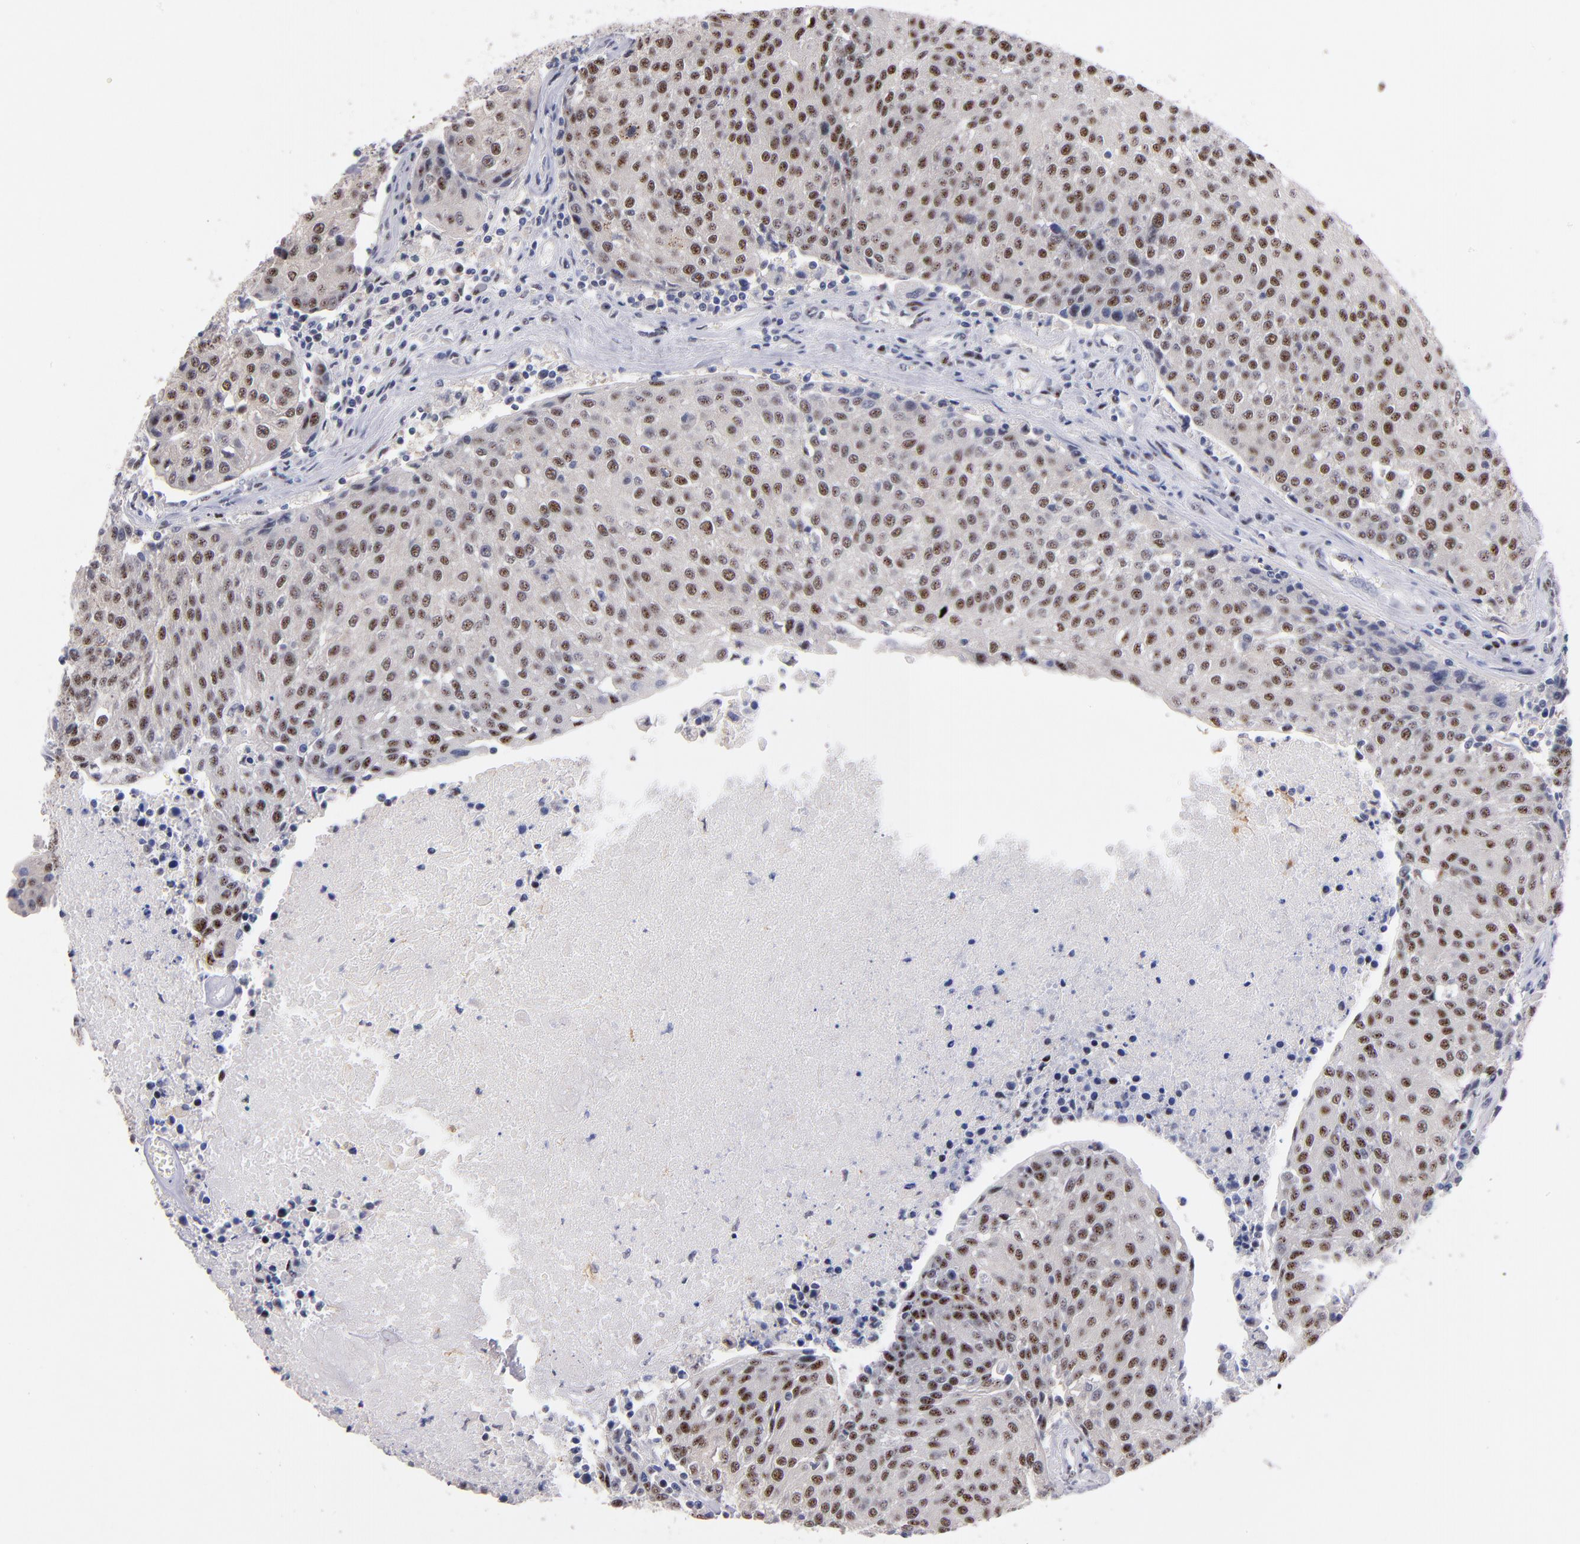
{"staining": {"intensity": "moderate", "quantity": ">75%", "location": "nuclear"}, "tissue": "urothelial cancer", "cell_type": "Tumor cells", "image_type": "cancer", "snomed": [{"axis": "morphology", "description": "Urothelial carcinoma, High grade"}, {"axis": "topography", "description": "Urinary bladder"}], "caption": "Protein analysis of urothelial cancer tissue demonstrates moderate nuclear expression in approximately >75% of tumor cells.", "gene": "RAF1", "patient": {"sex": "female", "age": 85}}